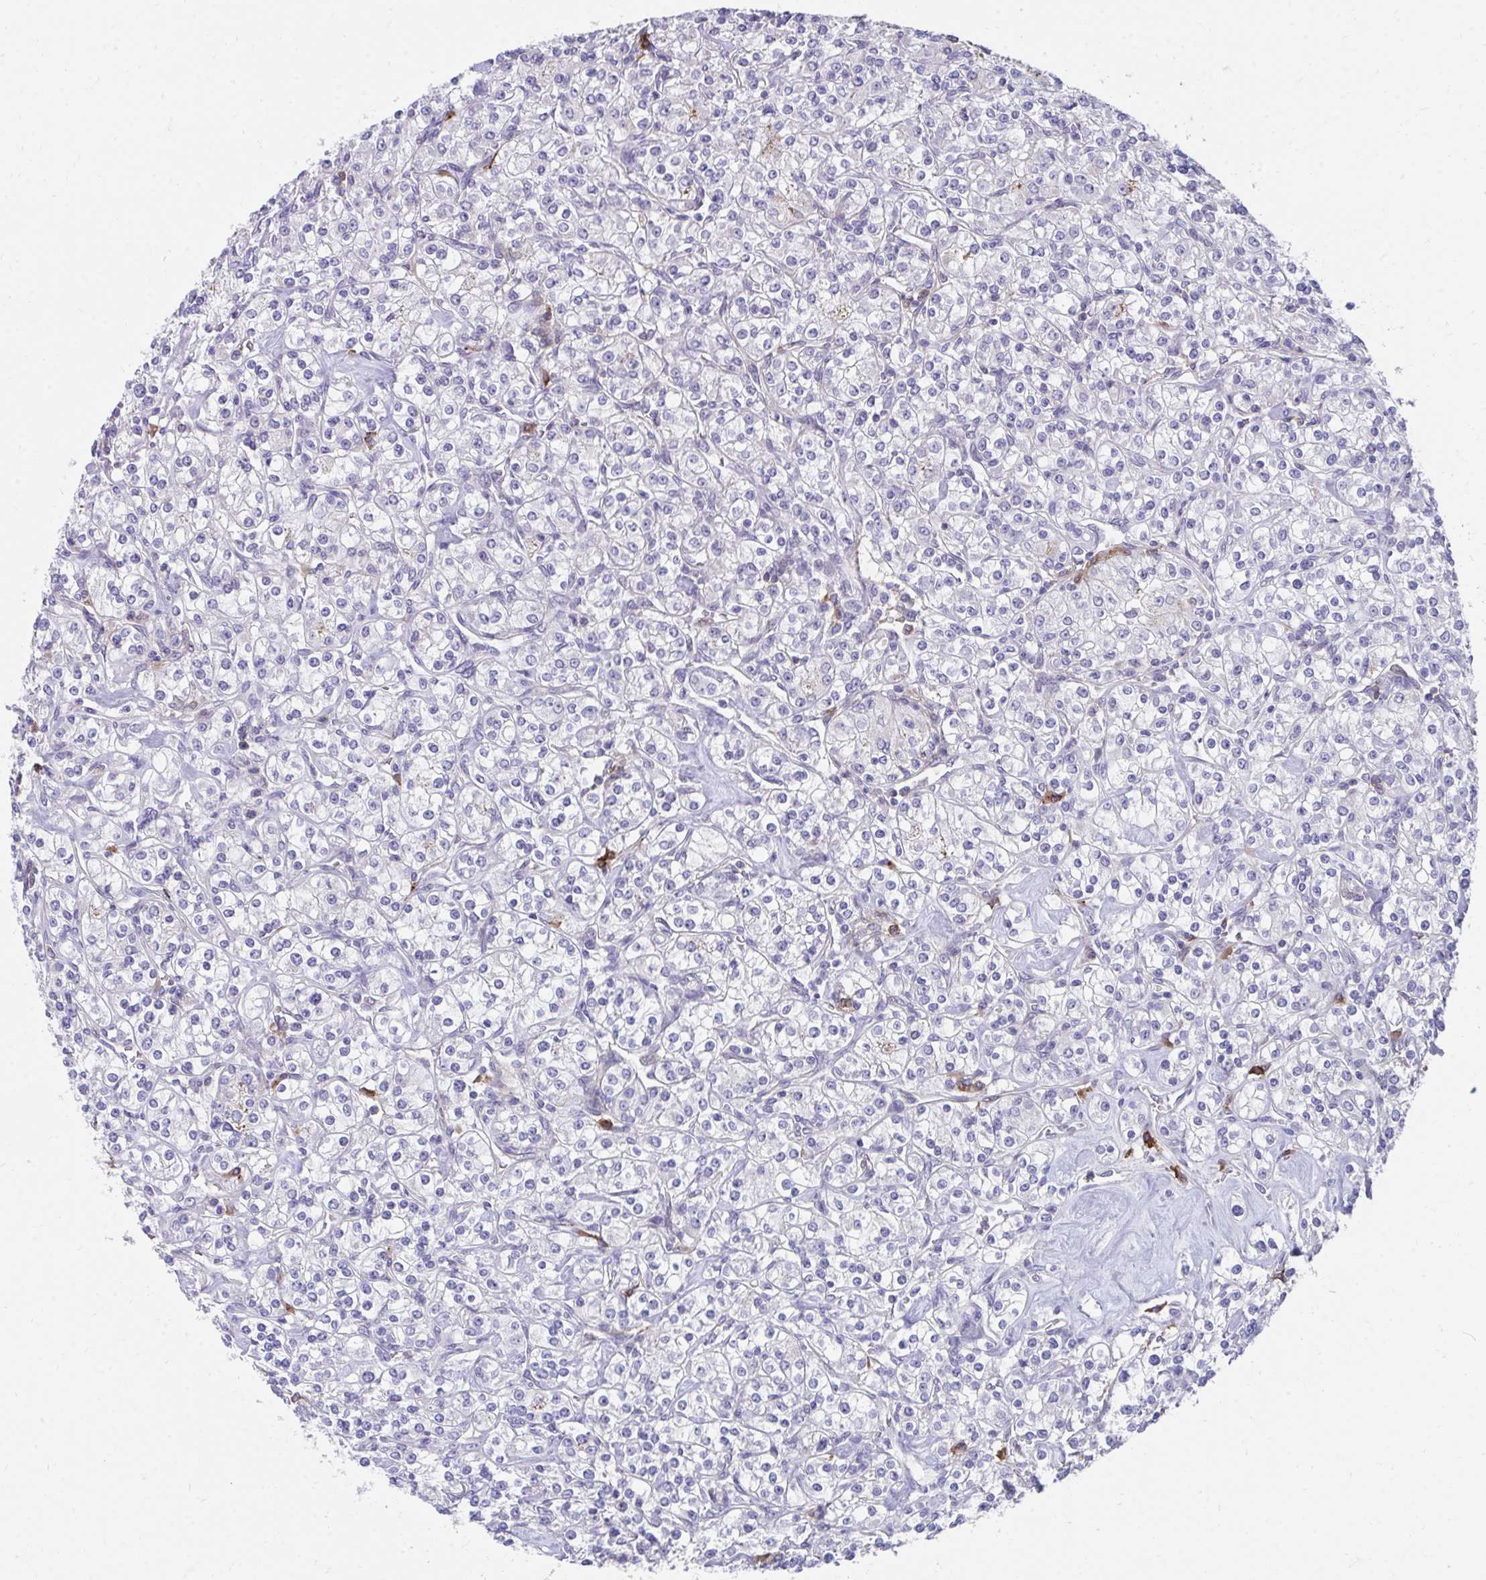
{"staining": {"intensity": "negative", "quantity": "none", "location": "none"}, "tissue": "renal cancer", "cell_type": "Tumor cells", "image_type": "cancer", "snomed": [{"axis": "morphology", "description": "Adenocarcinoma, NOS"}, {"axis": "topography", "description": "Kidney"}], "caption": "Renal adenocarcinoma was stained to show a protein in brown. There is no significant positivity in tumor cells.", "gene": "SLAMF7", "patient": {"sex": "male", "age": 77}}